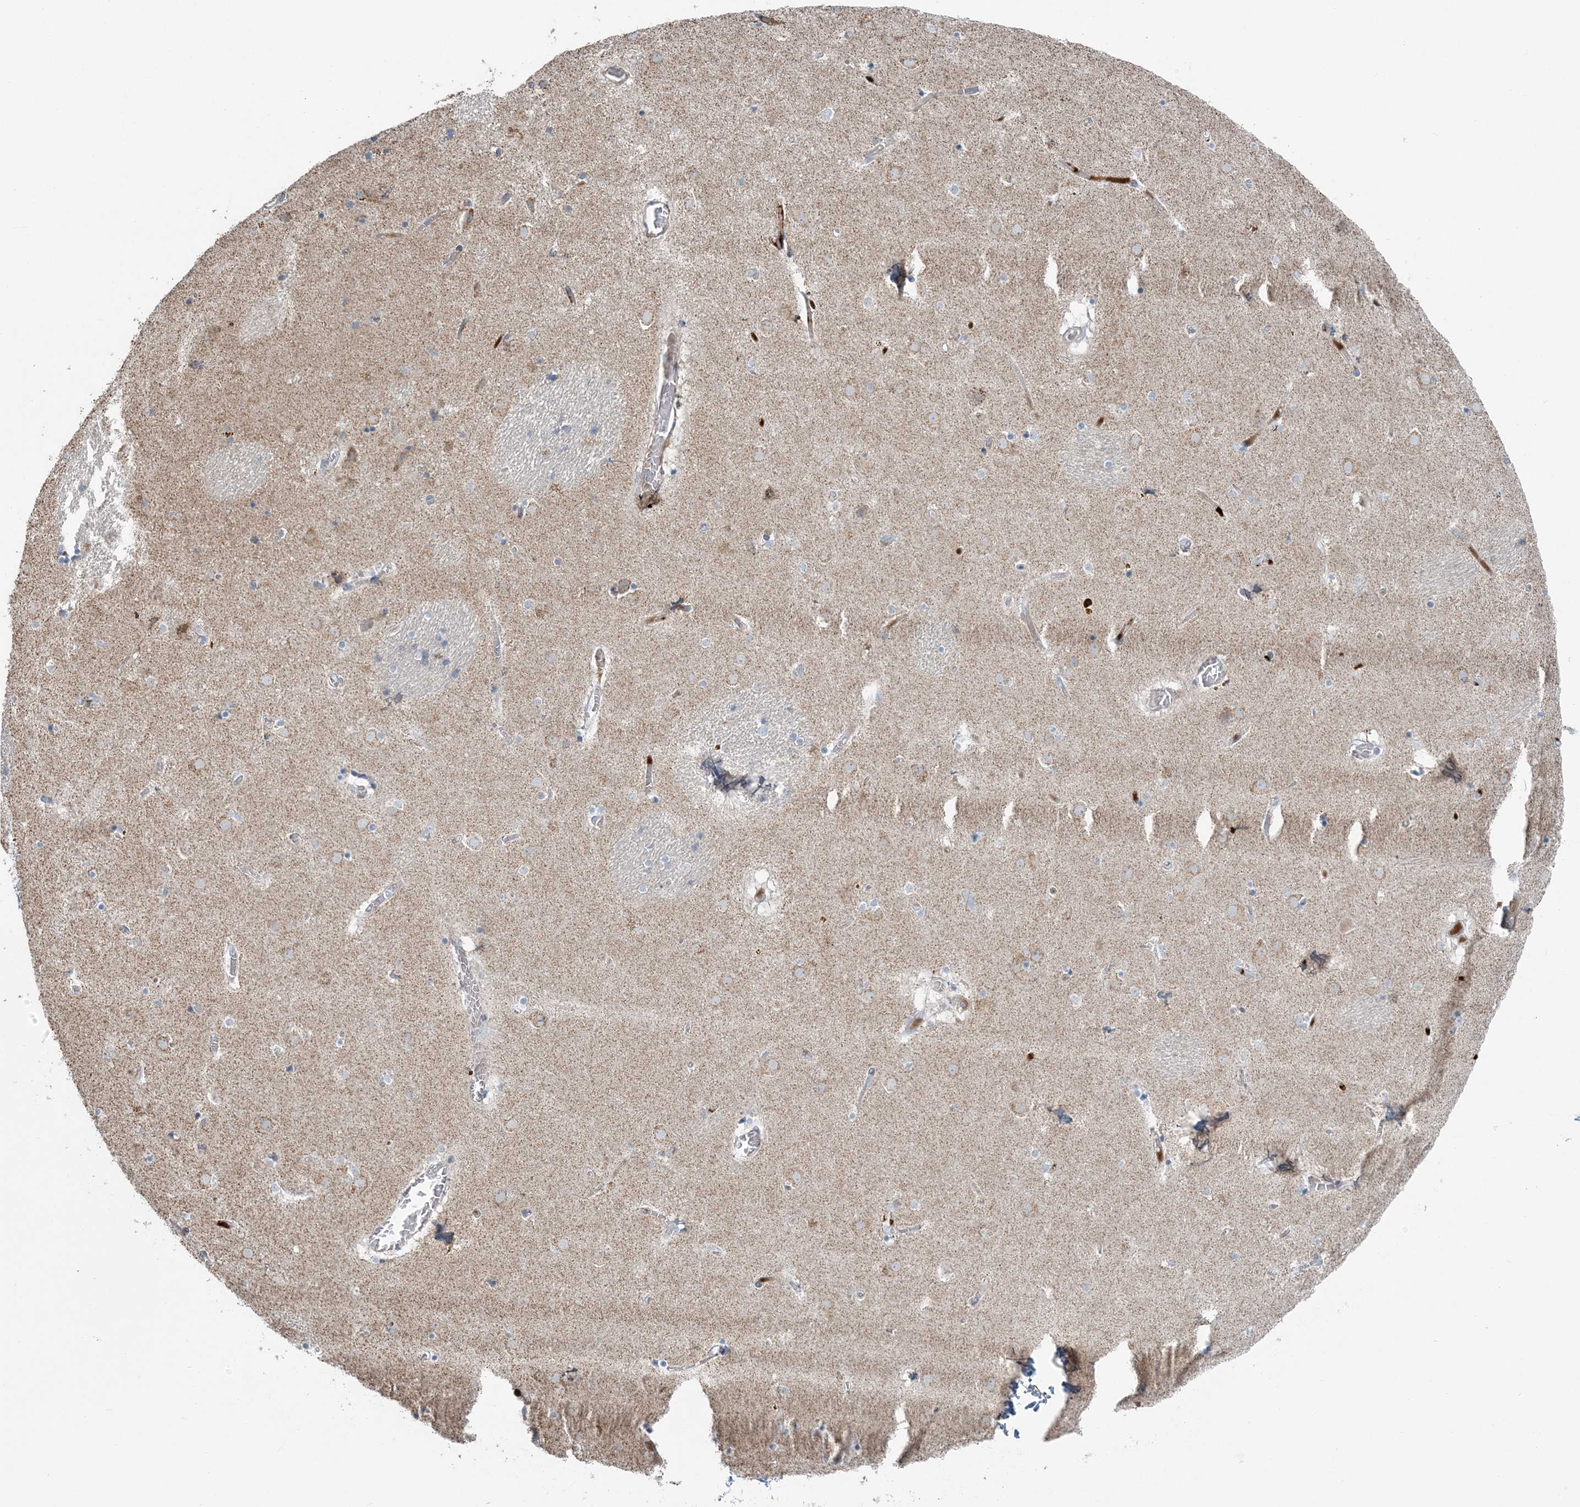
{"staining": {"intensity": "negative", "quantity": "none", "location": "none"}, "tissue": "caudate", "cell_type": "Glial cells", "image_type": "normal", "snomed": [{"axis": "morphology", "description": "Normal tissue, NOS"}, {"axis": "topography", "description": "Lateral ventricle wall"}], "caption": "Immunohistochemical staining of normal caudate demonstrates no significant expression in glial cells. (DAB immunohistochemistry (IHC), high magnification).", "gene": "SLC22A16", "patient": {"sex": "male", "age": 70}}